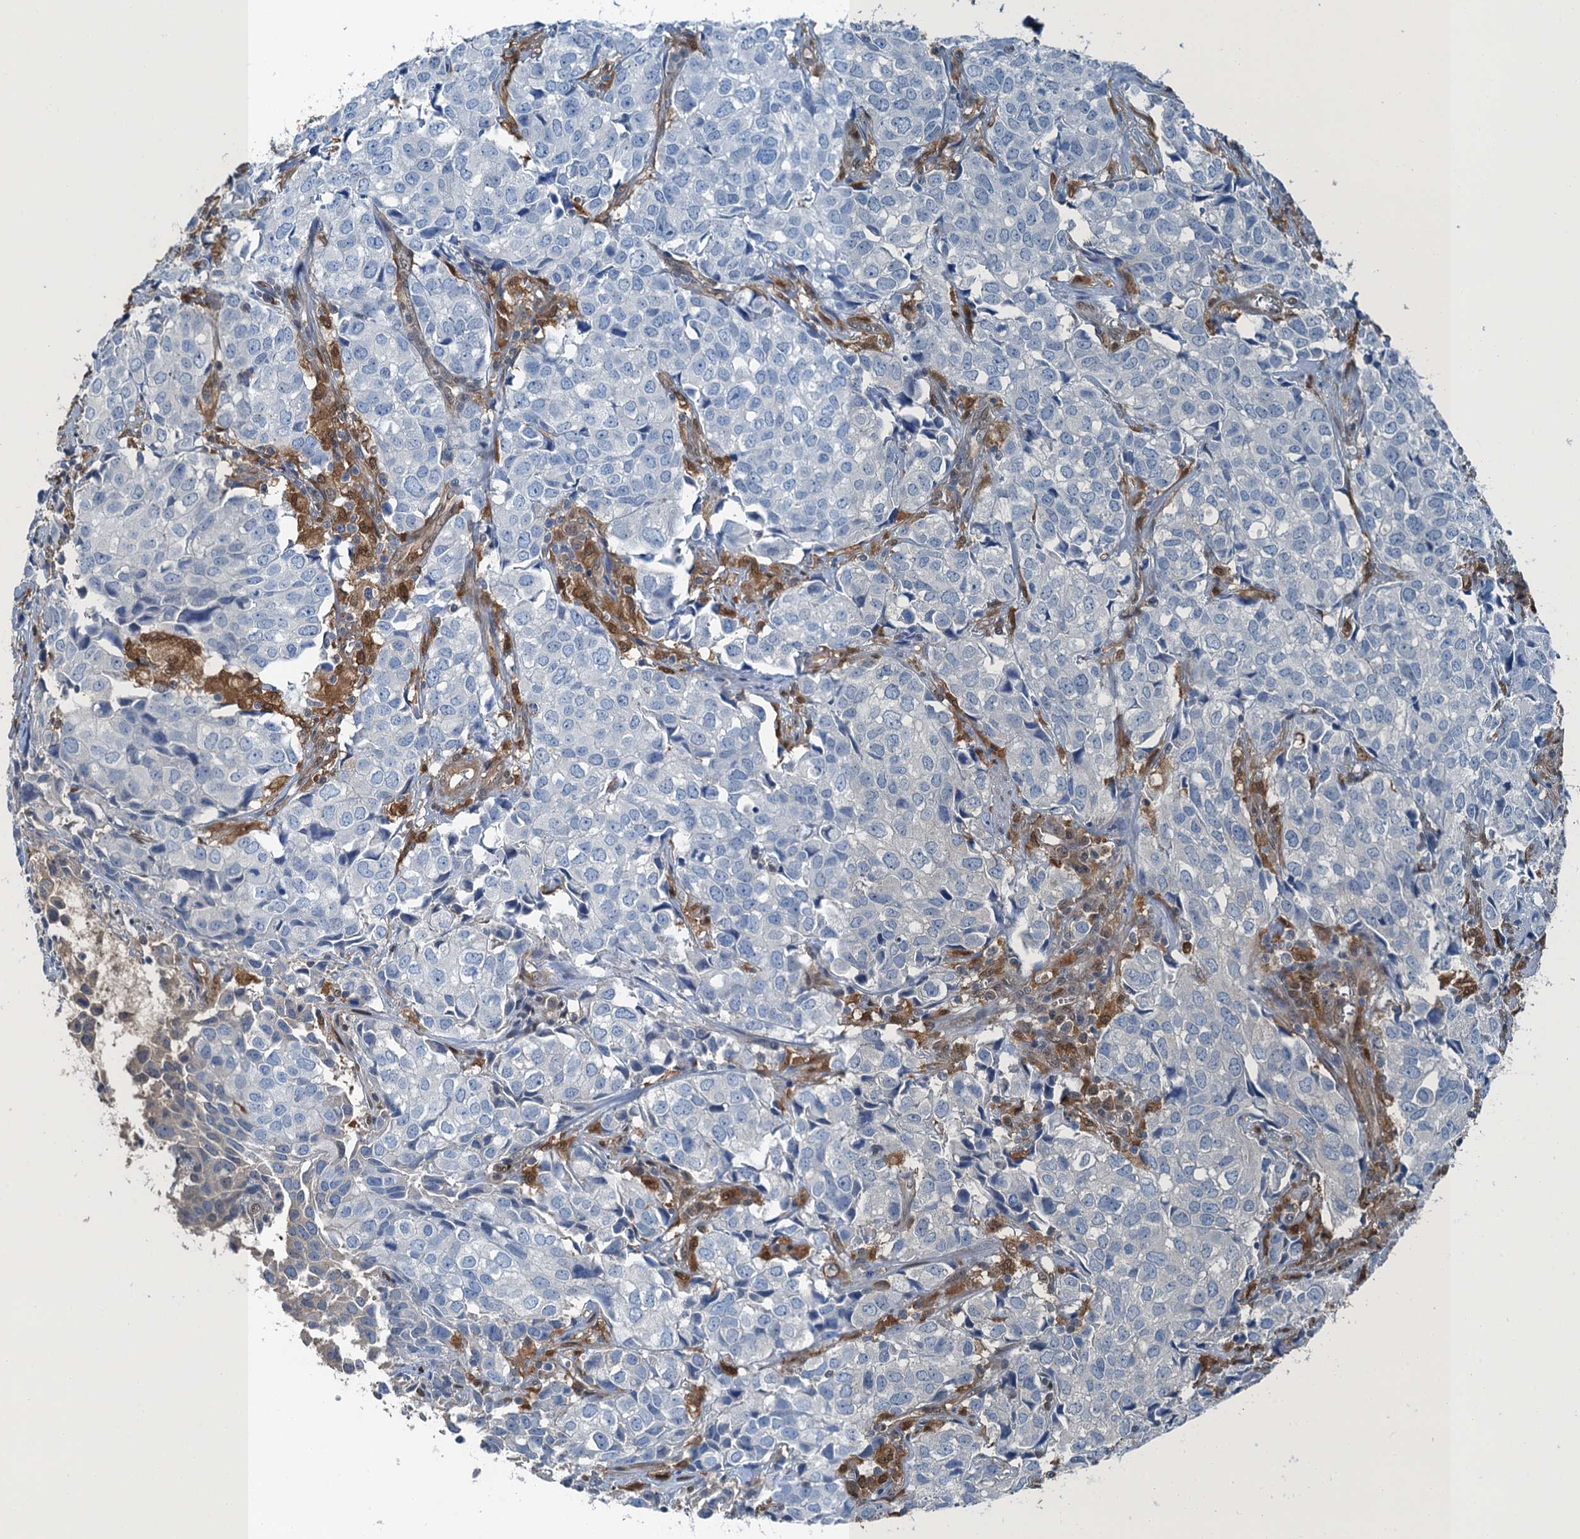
{"staining": {"intensity": "negative", "quantity": "none", "location": "none"}, "tissue": "urothelial cancer", "cell_type": "Tumor cells", "image_type": "cancer", "snomed": [{"axis": "morphology", "description": "Urothelial carcinoma, High grade"}, {"axis": "topography", "description": "Urinary bladder"}], "caption": "IHC micrograph of human high-grade urothelial carcinoma stained for a protein (brown), which reveals no staining in tumor cells. Nuclei are stained in blue.", "gene": "RNH1", "patient": {"sex": "female", "age": 75}}